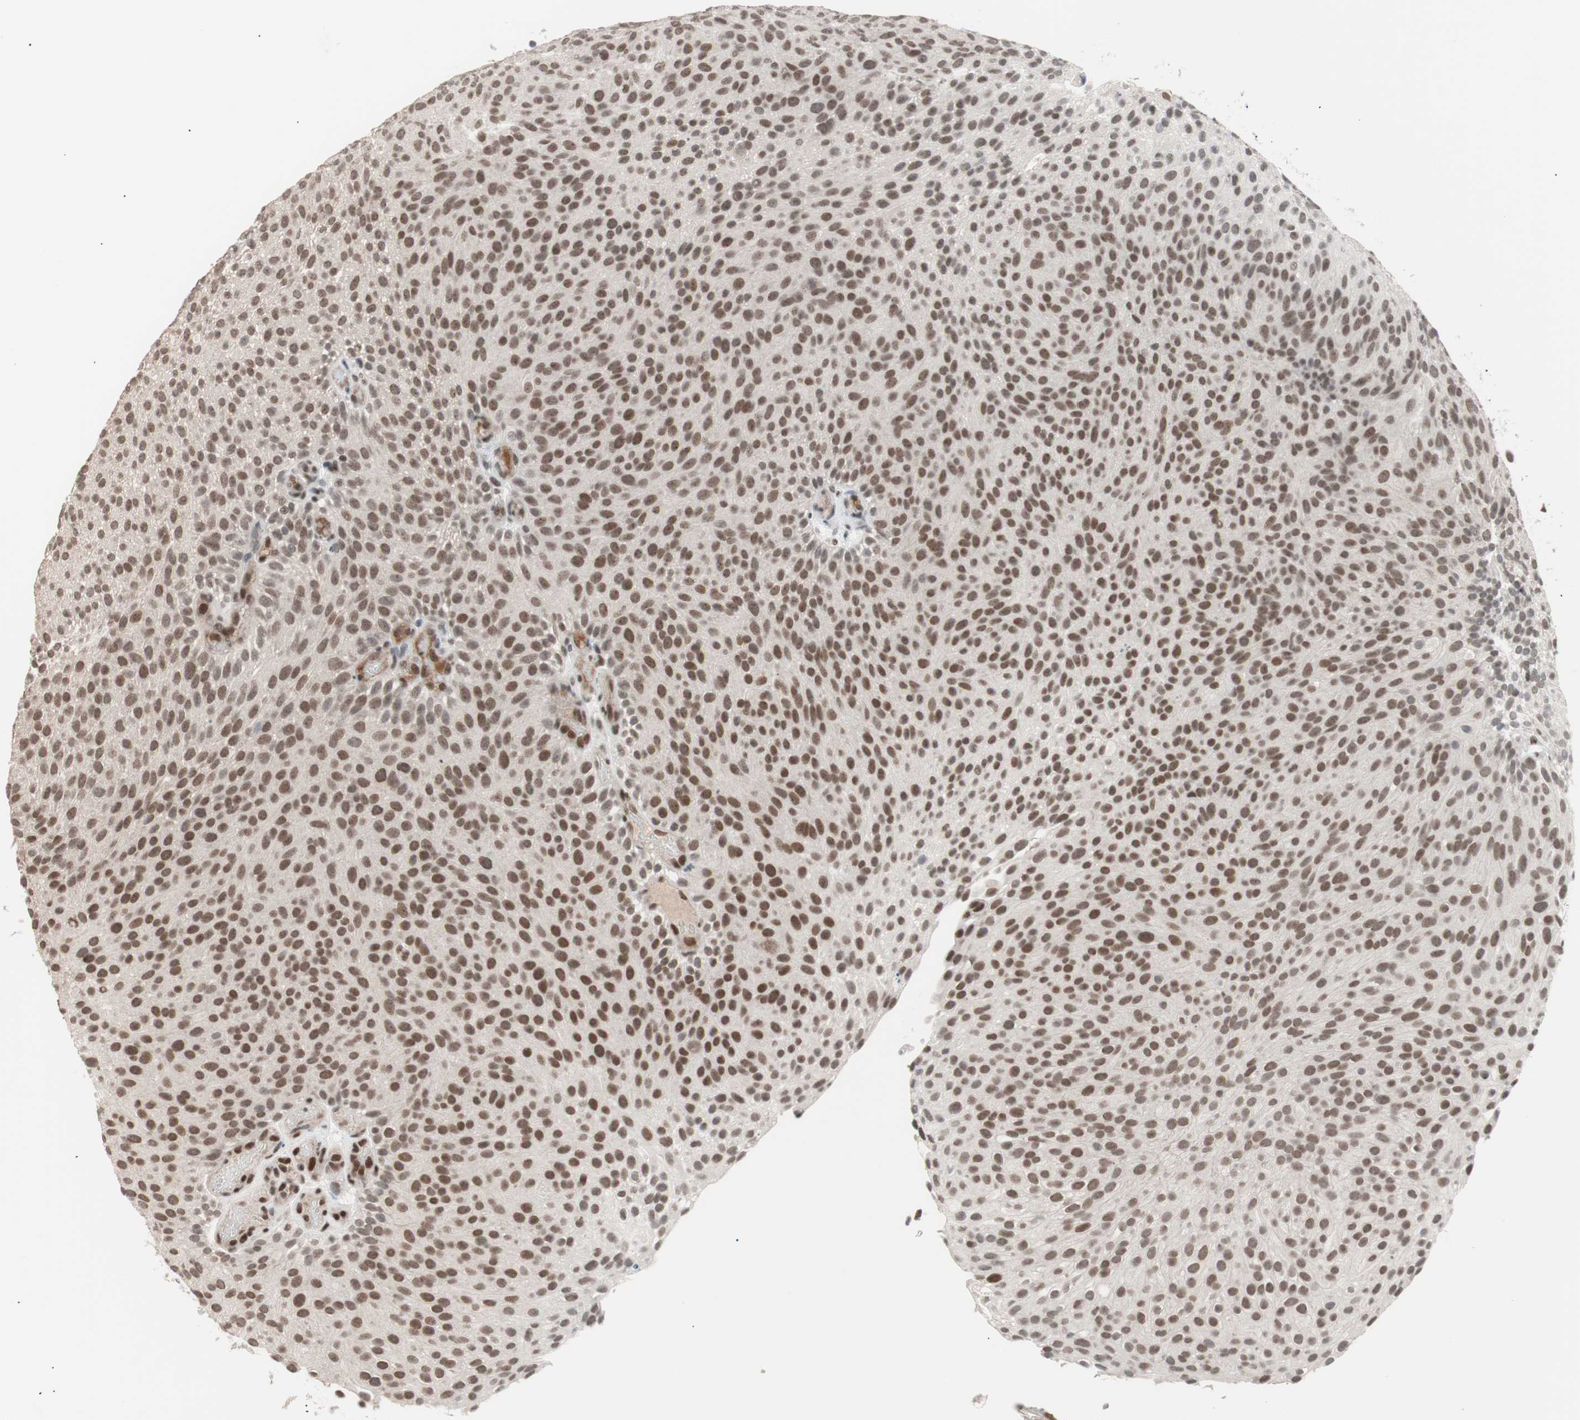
{"staining": {"intensity": "moderate", "quantity": ">75%", "location": "nuclear"}, "tissue": "urothelial cancer", "cell_type": "Tumor cells", "image_type": "cancer", "snomed": [{"axis": "morphology", "description": "Urothelial carcinoma, Low grade"}, {"axis": "topography", "description": "Urinary bladder"}], "caption": "Protein expression analysis of human urothelial cancer reveals moderate nuclear positivity in about >75% of tumor cells. The staining was performed using DAB (3,3'-diaminobenzidine), with brown indicating positive protein expression. Nuclei are stained blue with hematoxylin.", "gene": "LIG3", "patient": {"sex": "male", "age": 78}}